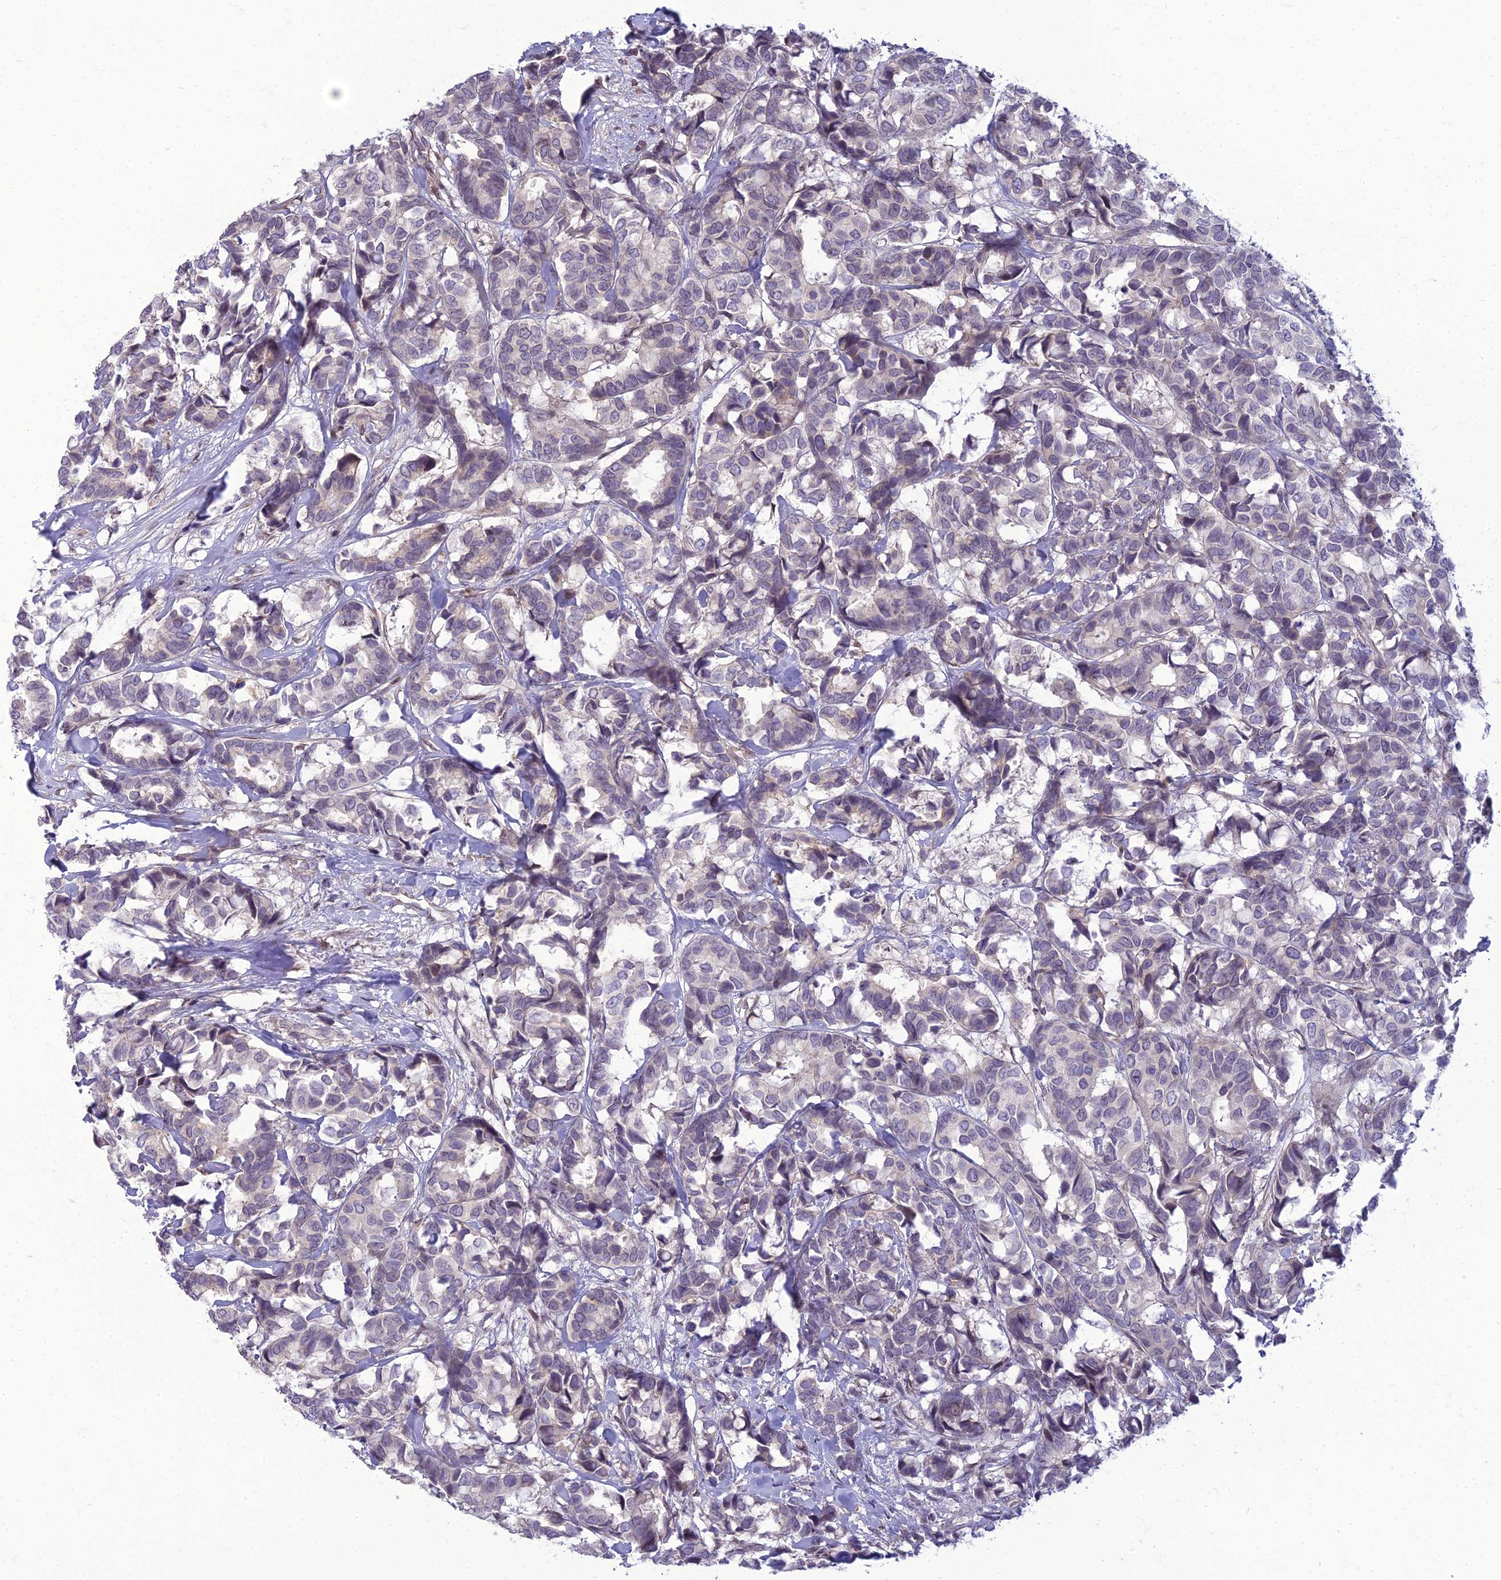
{"staining": {"intensity": "weak", "quantity": "<25%", "location": "cytoplasmic/membranous"}, "tissue": "breast cancer", "cell_type": "Tumor cells", "image_type": "cancer", "snomed": [{"axis": "morphology", "description": "Normal tissue, NOS"}, {"axis": "morphology", "description": "Duct carcinoma"}, {"axis": "topography", "description": "Breast"}], "caption": "There is no significant expression in tumor cells of invasive ductal carcinoma (breast).", "gene": "DTX2", "patient": {"sex": "female", "age": 87}}